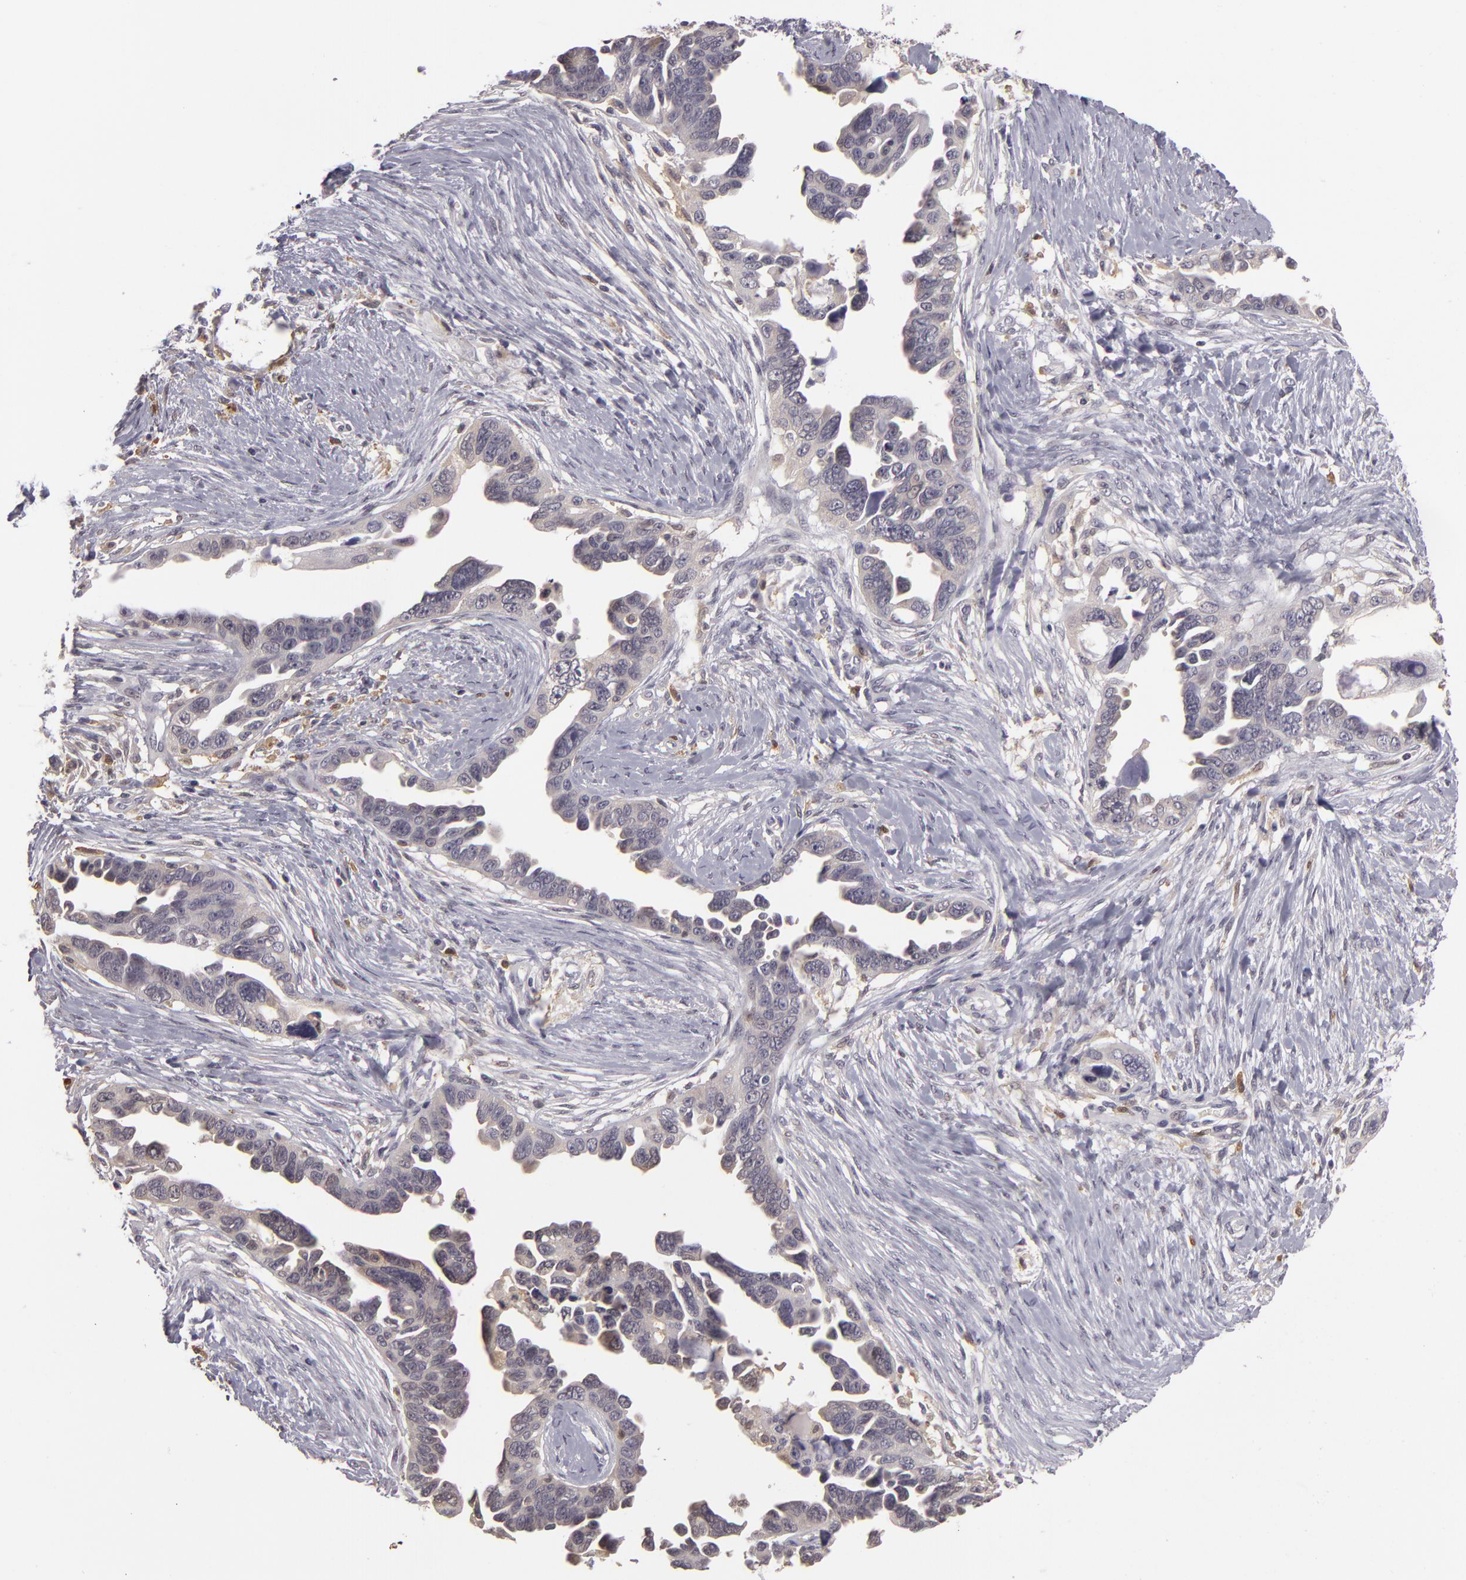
{"staining": {"intensity": "negative", "quantity": "none", "location": "none"}, "tissue": "ovarian cancer", "cell_type": "Tumor cells", "image_type": "cancer", "snomed": [{"axis": "morphology", "description": "Cystadenocarcinoma, serous, NOS"}, {"axis": "topography", "description": "Ovary"}], "caption": "There is no significant positivity in tumor cells of serous cystadenocarcinoma (ovarian). (IHC, brightfield microscopy, high magnification).", "gene": "GNPDA1", "patient": {"sex": "female", "age": 63}}